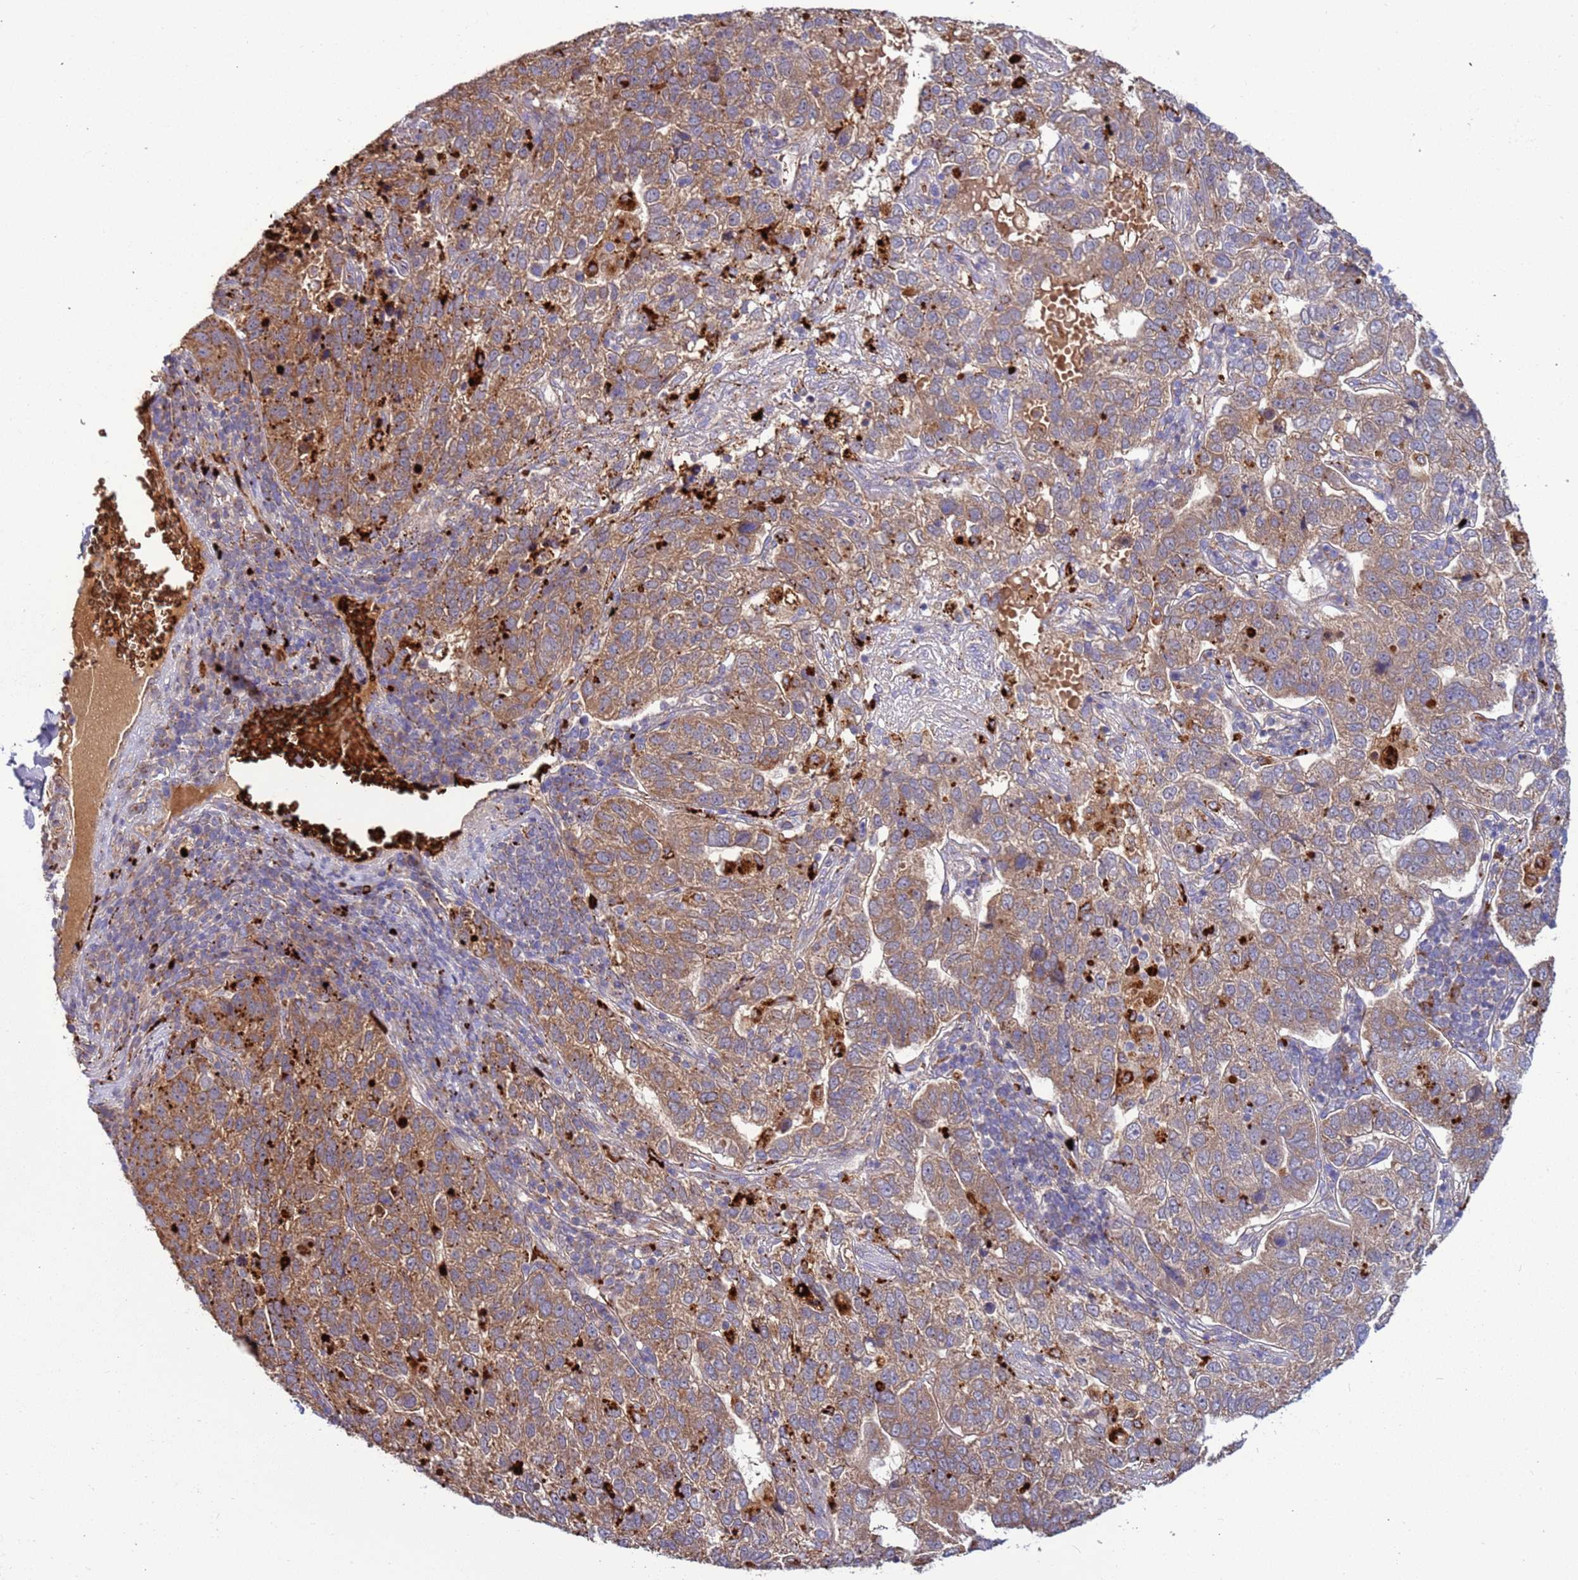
{"staining": {"intensity": "moderate", "quantity": ">75%", "location": "cytoplasmic/membranous"}, "tissue": "pancreatic cancer", "cell_type": "Tumor cells", "image_type": "cancer", "snomed": [{"axis": "morphology", "description": "Adenocarcinoma, NOS"}, {"axis": "topography", "description": "Pancreas"}], "caption": "IHC micrograph of pancreatic cancer (adenocarcinoma) stained for a protein (brown), which reveals medium levels of moderate cytoplasmic/membranous expression in approximately >75% of tumor cells.", "gene": "VPS36", "patient": {"sex": "female", "age": 61}}